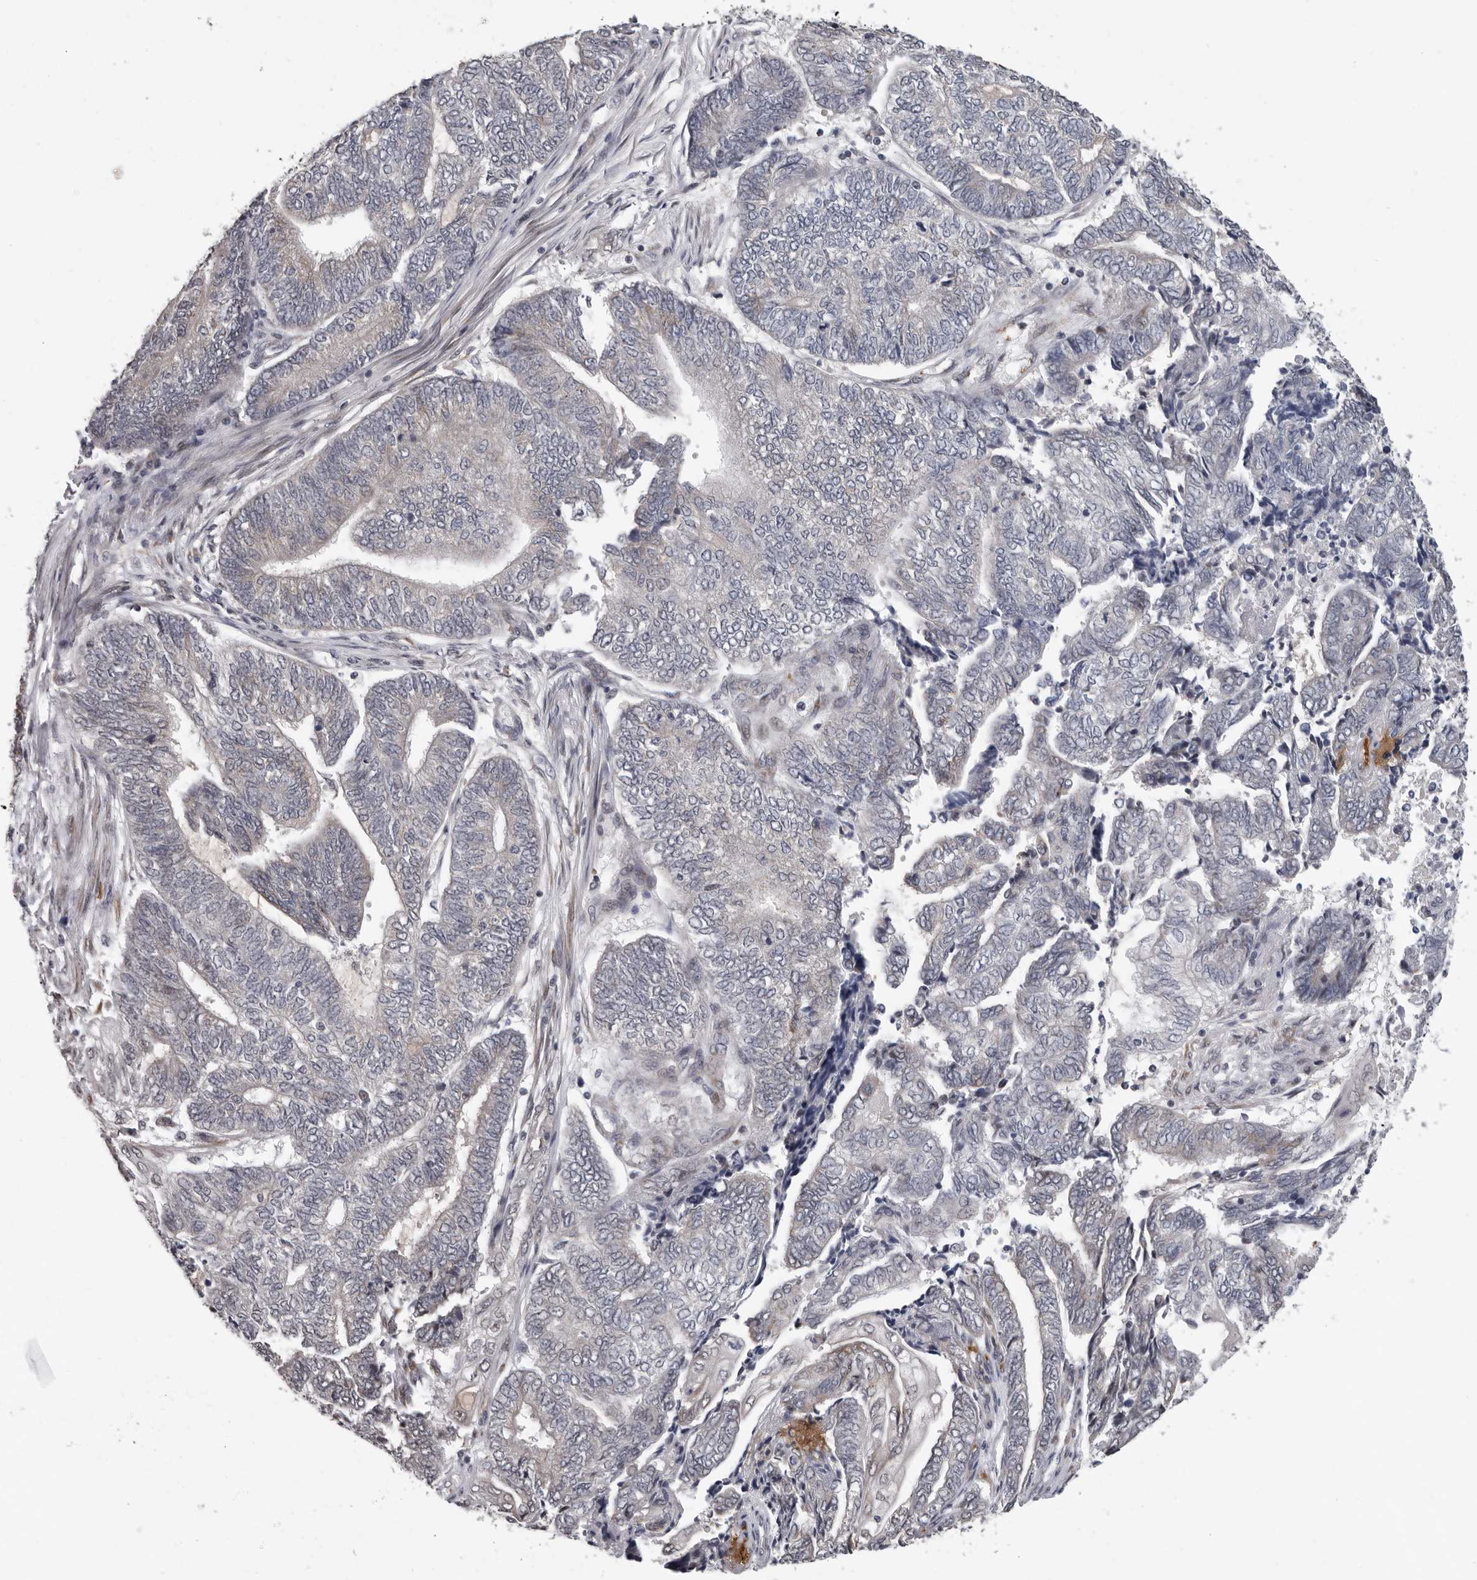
{"staining": {"intensity": "negative", "quantity": "none", "location": "none"}, "tissue": "endometrial cancer", "cell_type": "Tumor cells", "image_type": "cancer", "snomed": [{"axis": "morphology", "description": "Adenocarcinoma, NOS"}, {"axis": "topography", "description": "Uterus"}, {"axis": "topography", "description": "Endometrium"}], "caption": "IHC of endometrial cancer (adenocarcinoma) demonstrates no positivity in tumor cells.", "gene": "RALGPS2", "patient": {"sex": "female", "age": 70}}